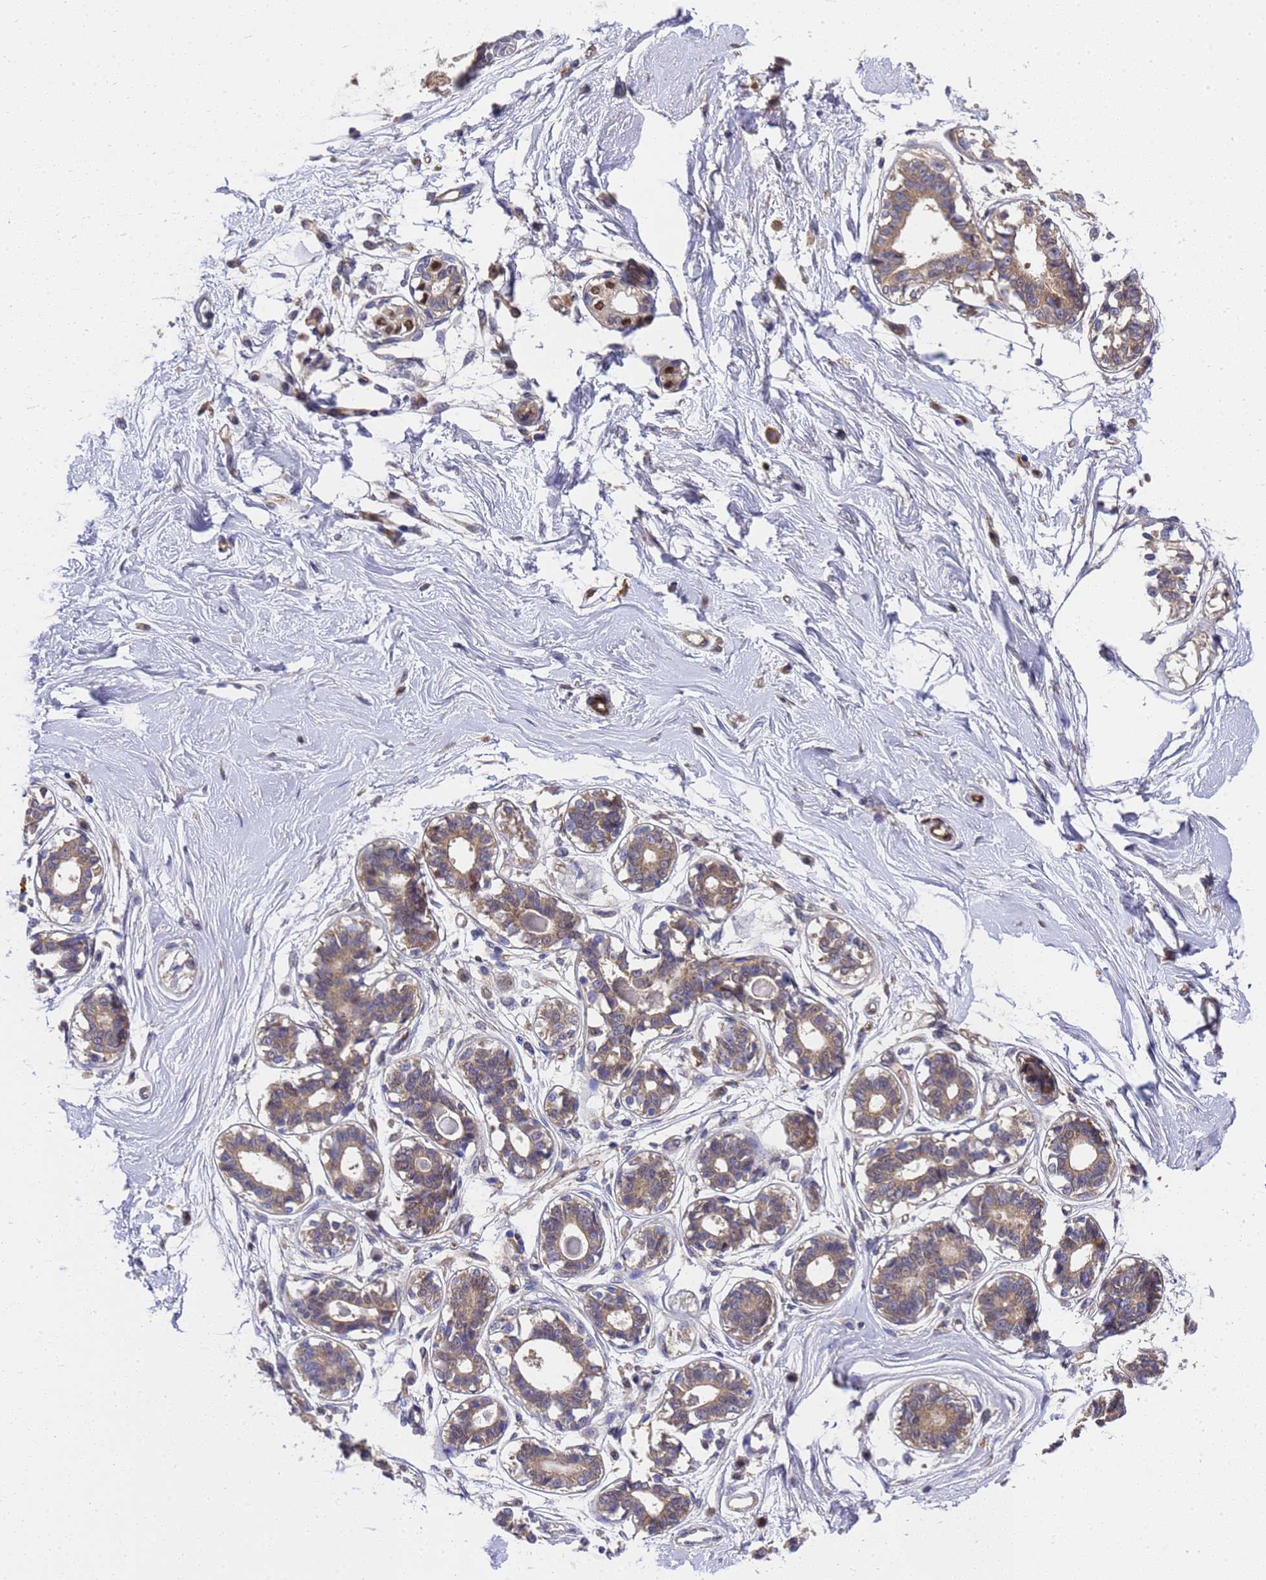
{"staining": {"intensity": "negative", "quantity": "none", "location": "none"}, "tissue": "breast", "cell_type": "Adipocytes", "image_type": "normal", "snomed": [{"axis": "morphology", "description": "Normal tissue, NOS"}, {"axis": "topography", "description": "Breast"}], "caption": "Immunohistochemistry (IHC) of normal human breast demonstrates no expression in adipocytes.", "gene": "SLC35E2B", "patient": {"sex": "female", "age": 45}}